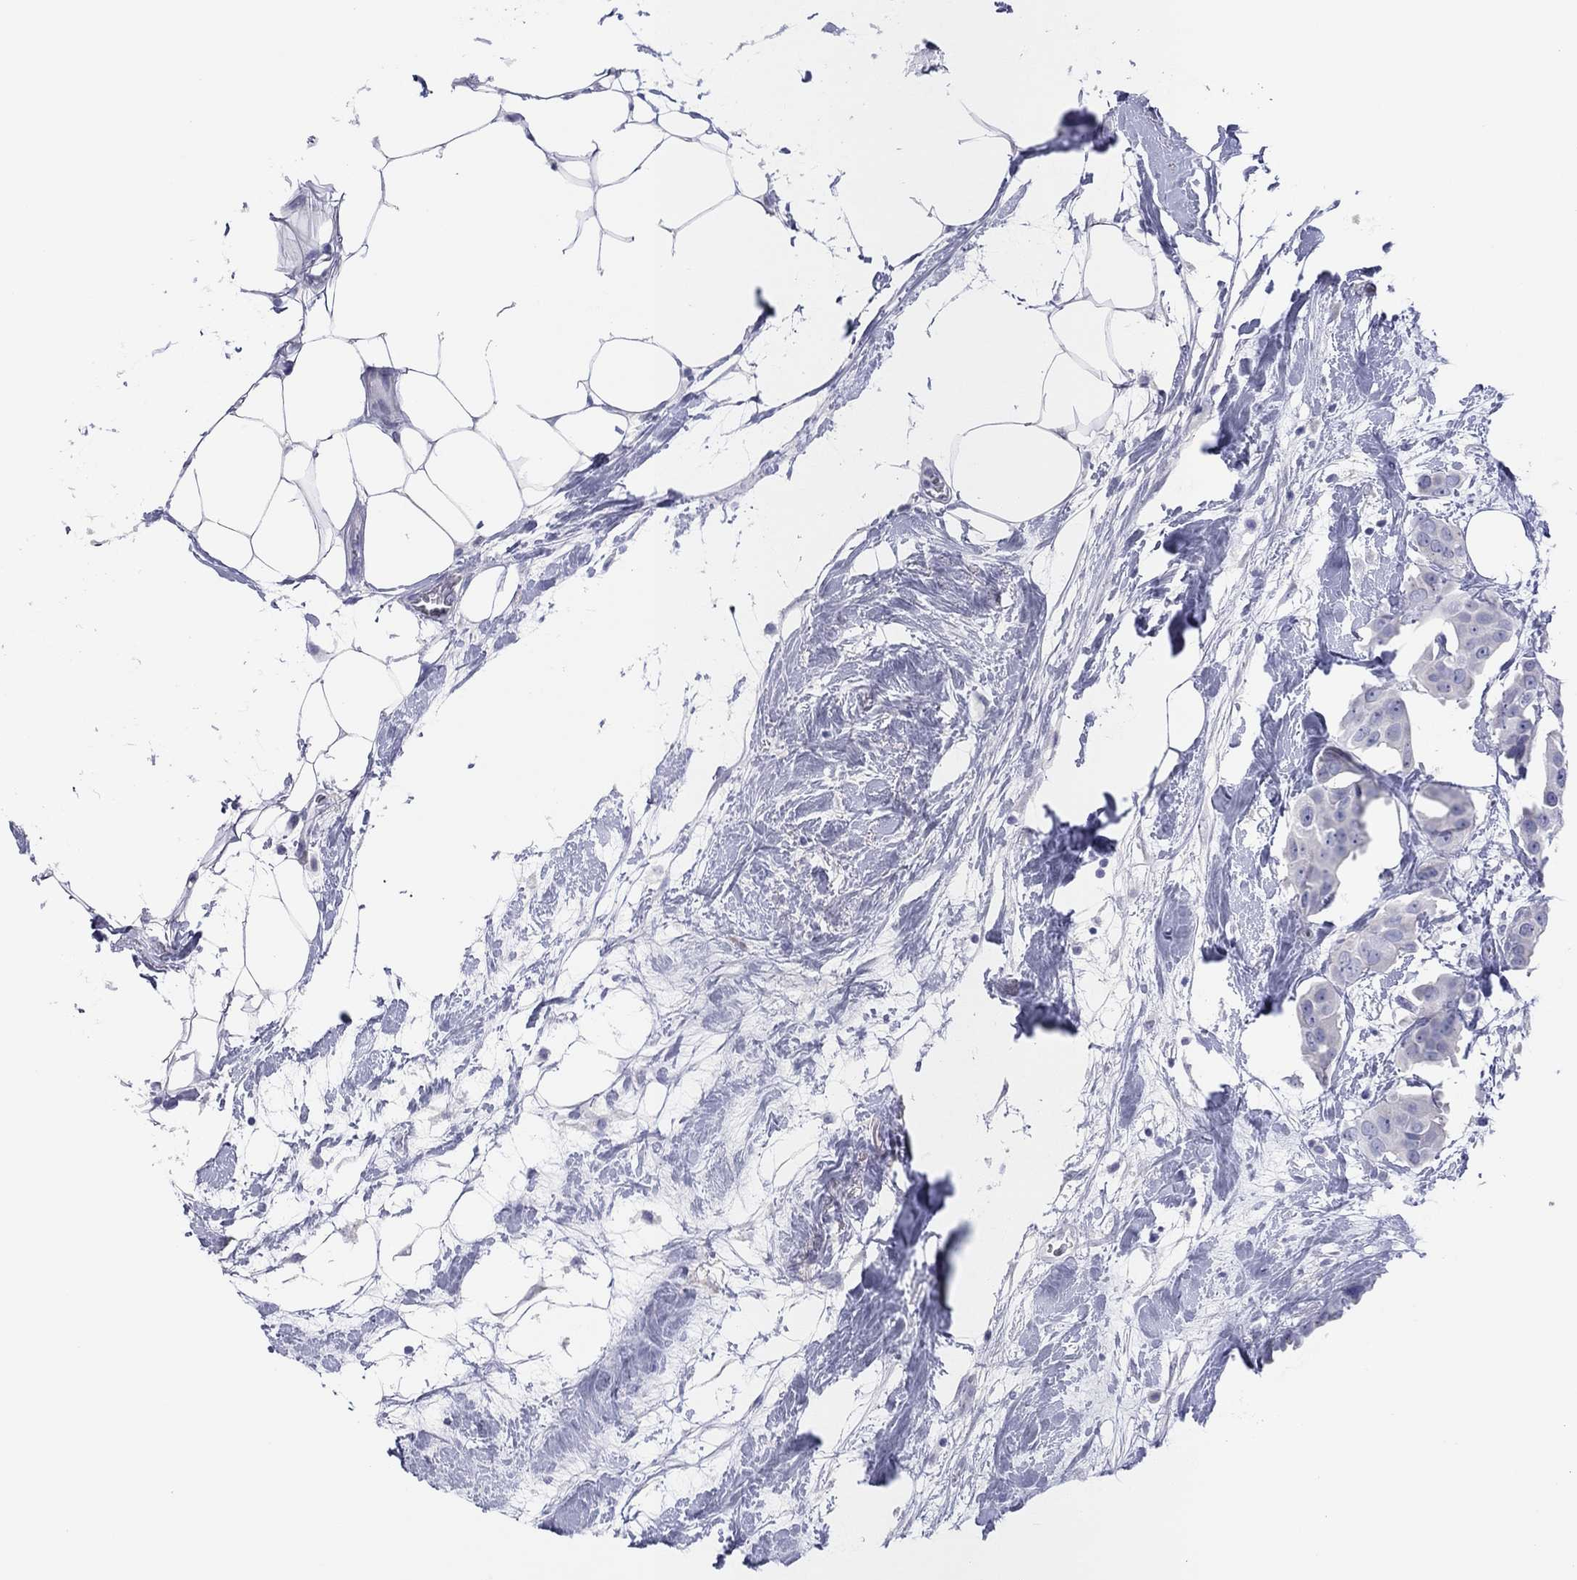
{"staining": {"intensity": "negative", "quantity": "none", "location": "none"}, "tissue": "breast cancer", "cell_type": "Tumor cells", "image_type": "cancer", "snomed": [{"axis": "morphology", "description": "Duct carcinoma"}, {"axis": "topography", "description": "Breast"}], "caption": "Photomicrograph shows no significant protein staining in tumor cells of breast invasive ductal carcinoma. (Stains: DAB (3,3'-diaminobenzidine) immunohistochemistry with hematoxylin counter stain, Microscopy: brightfield microscopy at high magnification).", "gene": "CPNE6", "patient": {"sex": "female", "age": 45}}